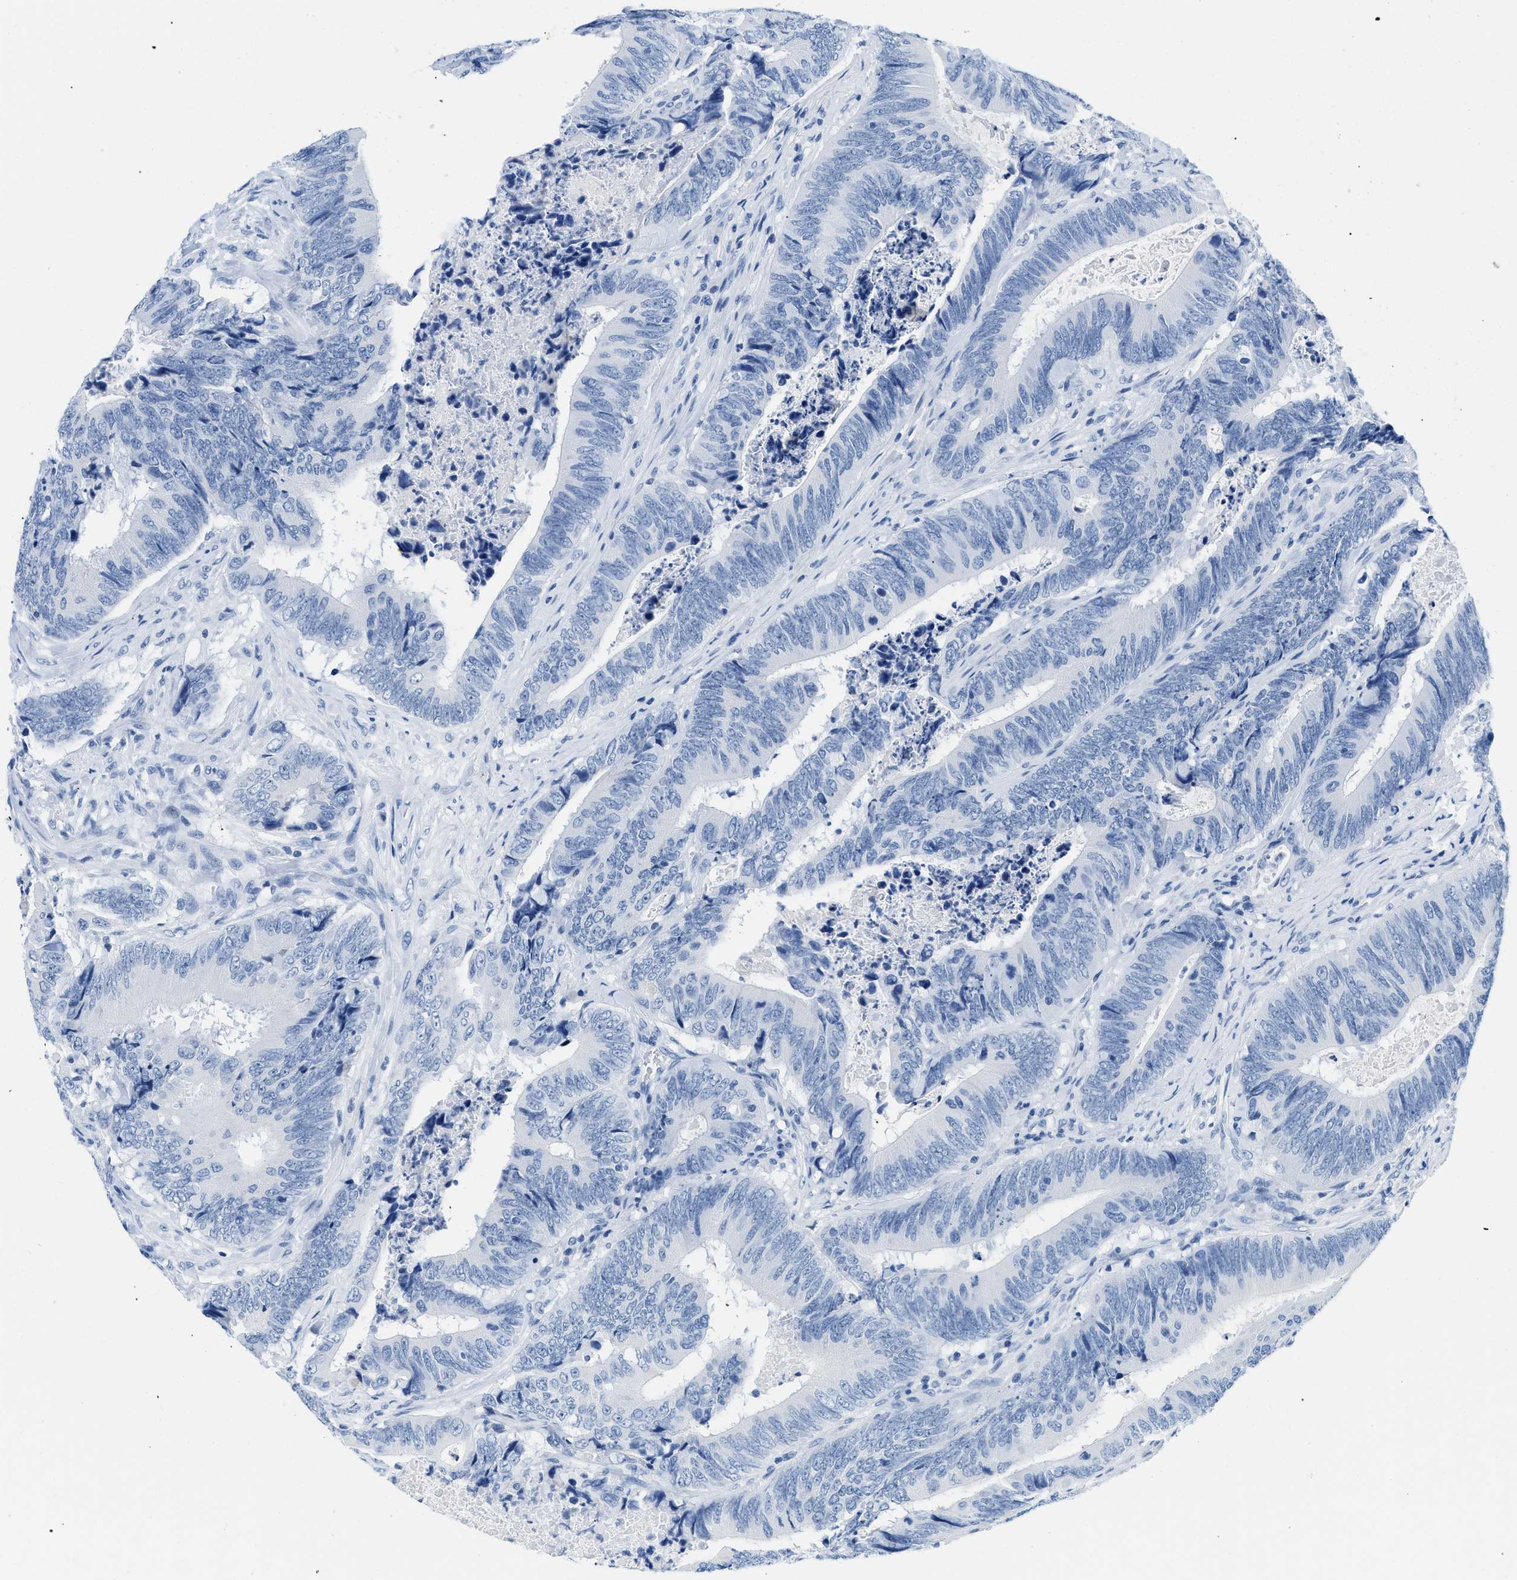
{"staining": {"intensity": "negative", "quantity": "none", "location": "none"}, "tissue": "colorectal cancer", "cell_type": "Tumor cells", "image_type": "cancer", "snomed": [{"axis": "morphology", "description": "Normal tissue, NOS"}, {"axis": "morphology", "description": "Adenocarcinoma, NOS"}, {"axis": "topography", "description": "Colon"}], "caption": "Immunohistochemical staining of colorectal cancer (adenocarcinoma) demonstrates no significant expression in tumor cells.", "gene": "GSN", "patient": {"sex": "male", "age": 56}}